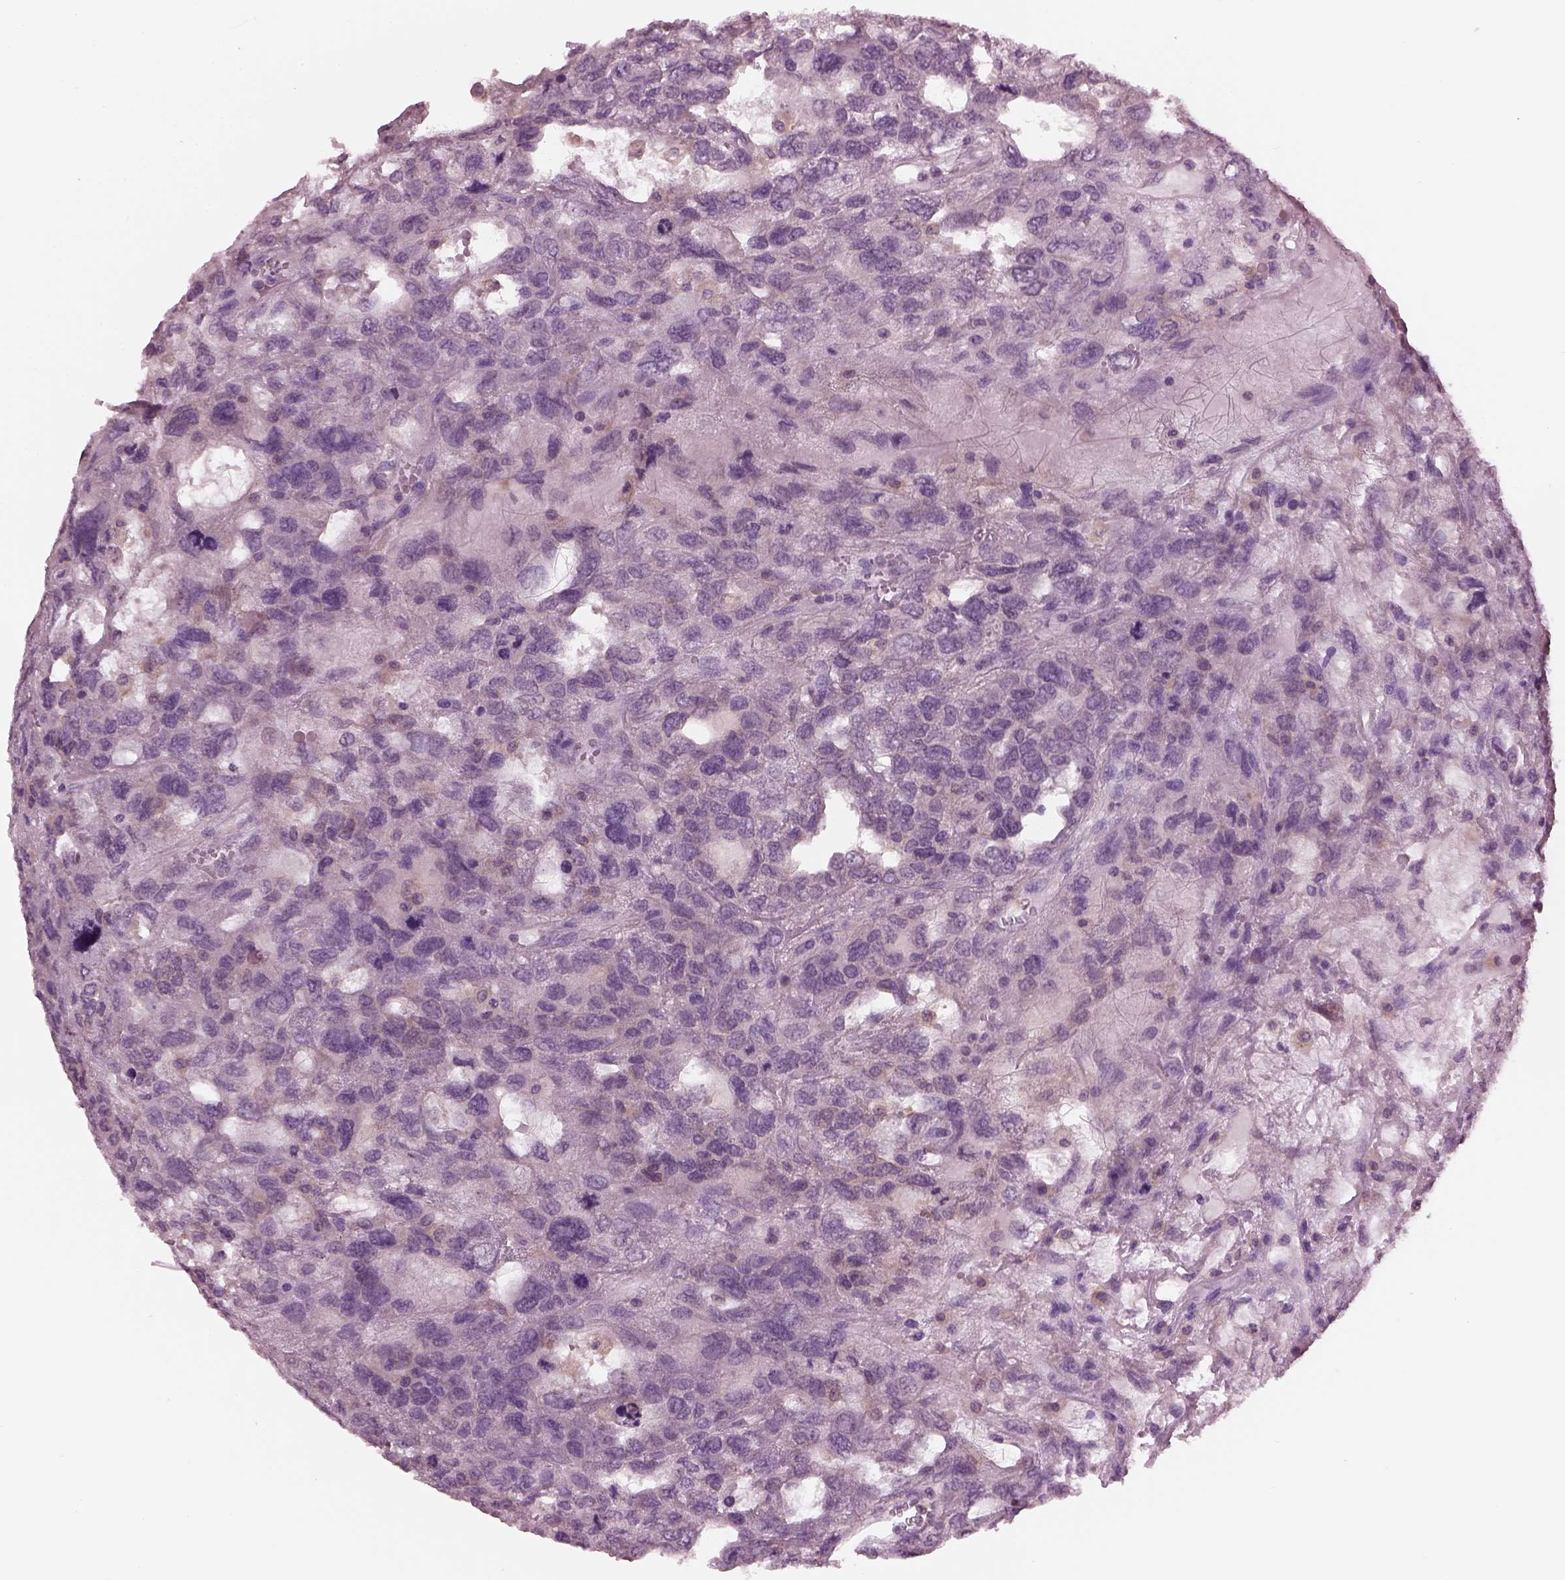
{"staining": {"intensity": "negative", "quantity": "none", "location": "none"}, "tissue": "testis cancer", "cell_type": "Tumor cells", "image_type": "cancer", "snomed": [{"axis": "morphology", "description": "Seminoma, NOS"}, {"axis": "topography", "description": "Testis"}], "caption": "The micrograph displays no staining of tumor cells in testis seminoma. The staining was performed using DAB (3,3'-diaminobenzidine) to visualize the protein expression in brown, while the nuclei were stained in blue with hematoxylin (Magnification: 20x).", "gene": "SHTN1", "patient": {"sex": "male", "age": 52}}